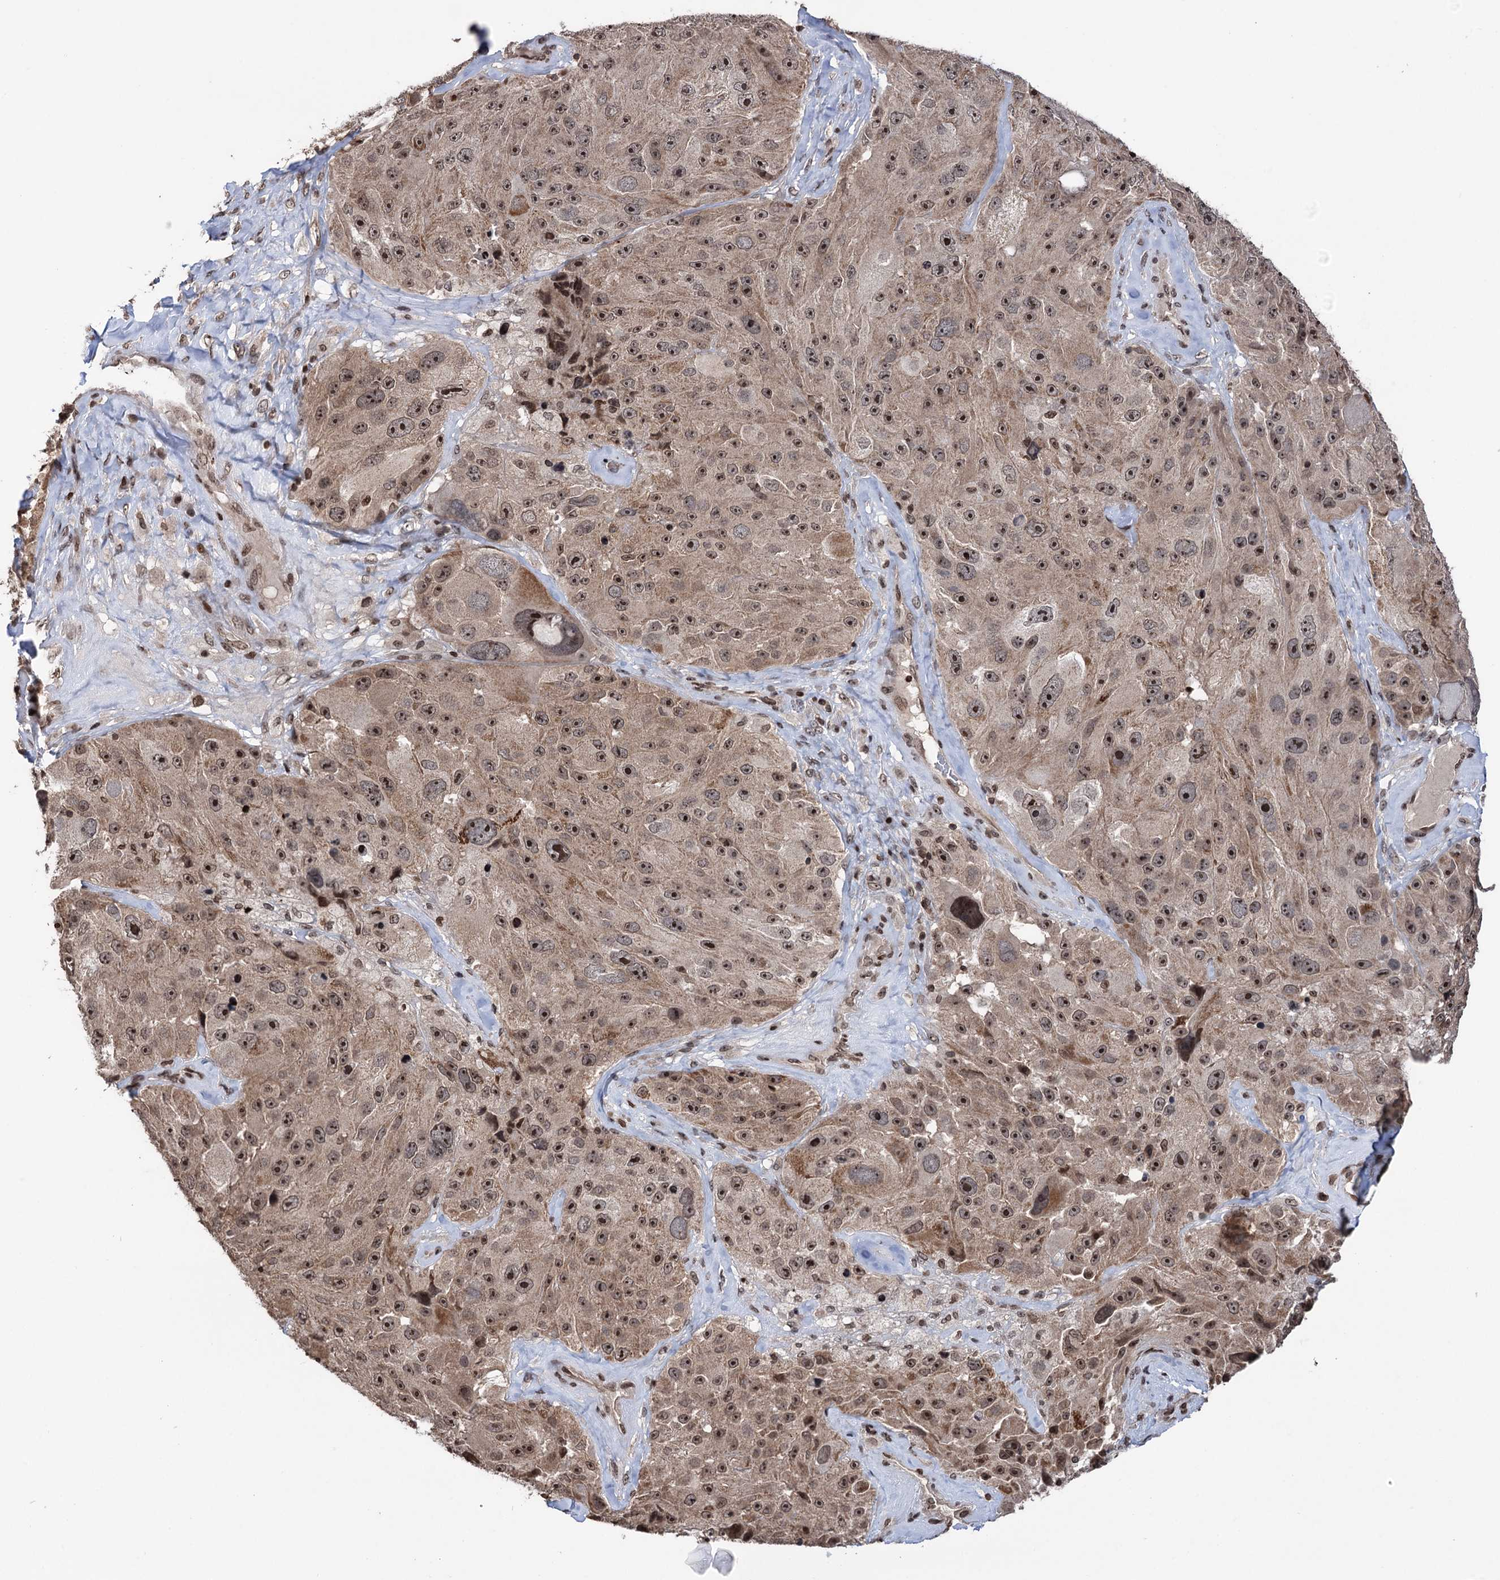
{"staining": {"intensity": "moderate", "quantity": ">75%", "location": "nuclear"}, "tissue": "melanoma", "cell_type": "Tumor cells", "image_type": "cancer", "snomed": [{"axis": "morphology", "description": "Malignant melanoma, Metastatic site"}, {"axis": "topography", "description": "Lymph node"}], "caption": "A brown stain shows moderate nuclear staining of a protein in human melanoma tumor cells.", "gene": "CCDC77", "patient": {"sex": "male", "age": 62}}